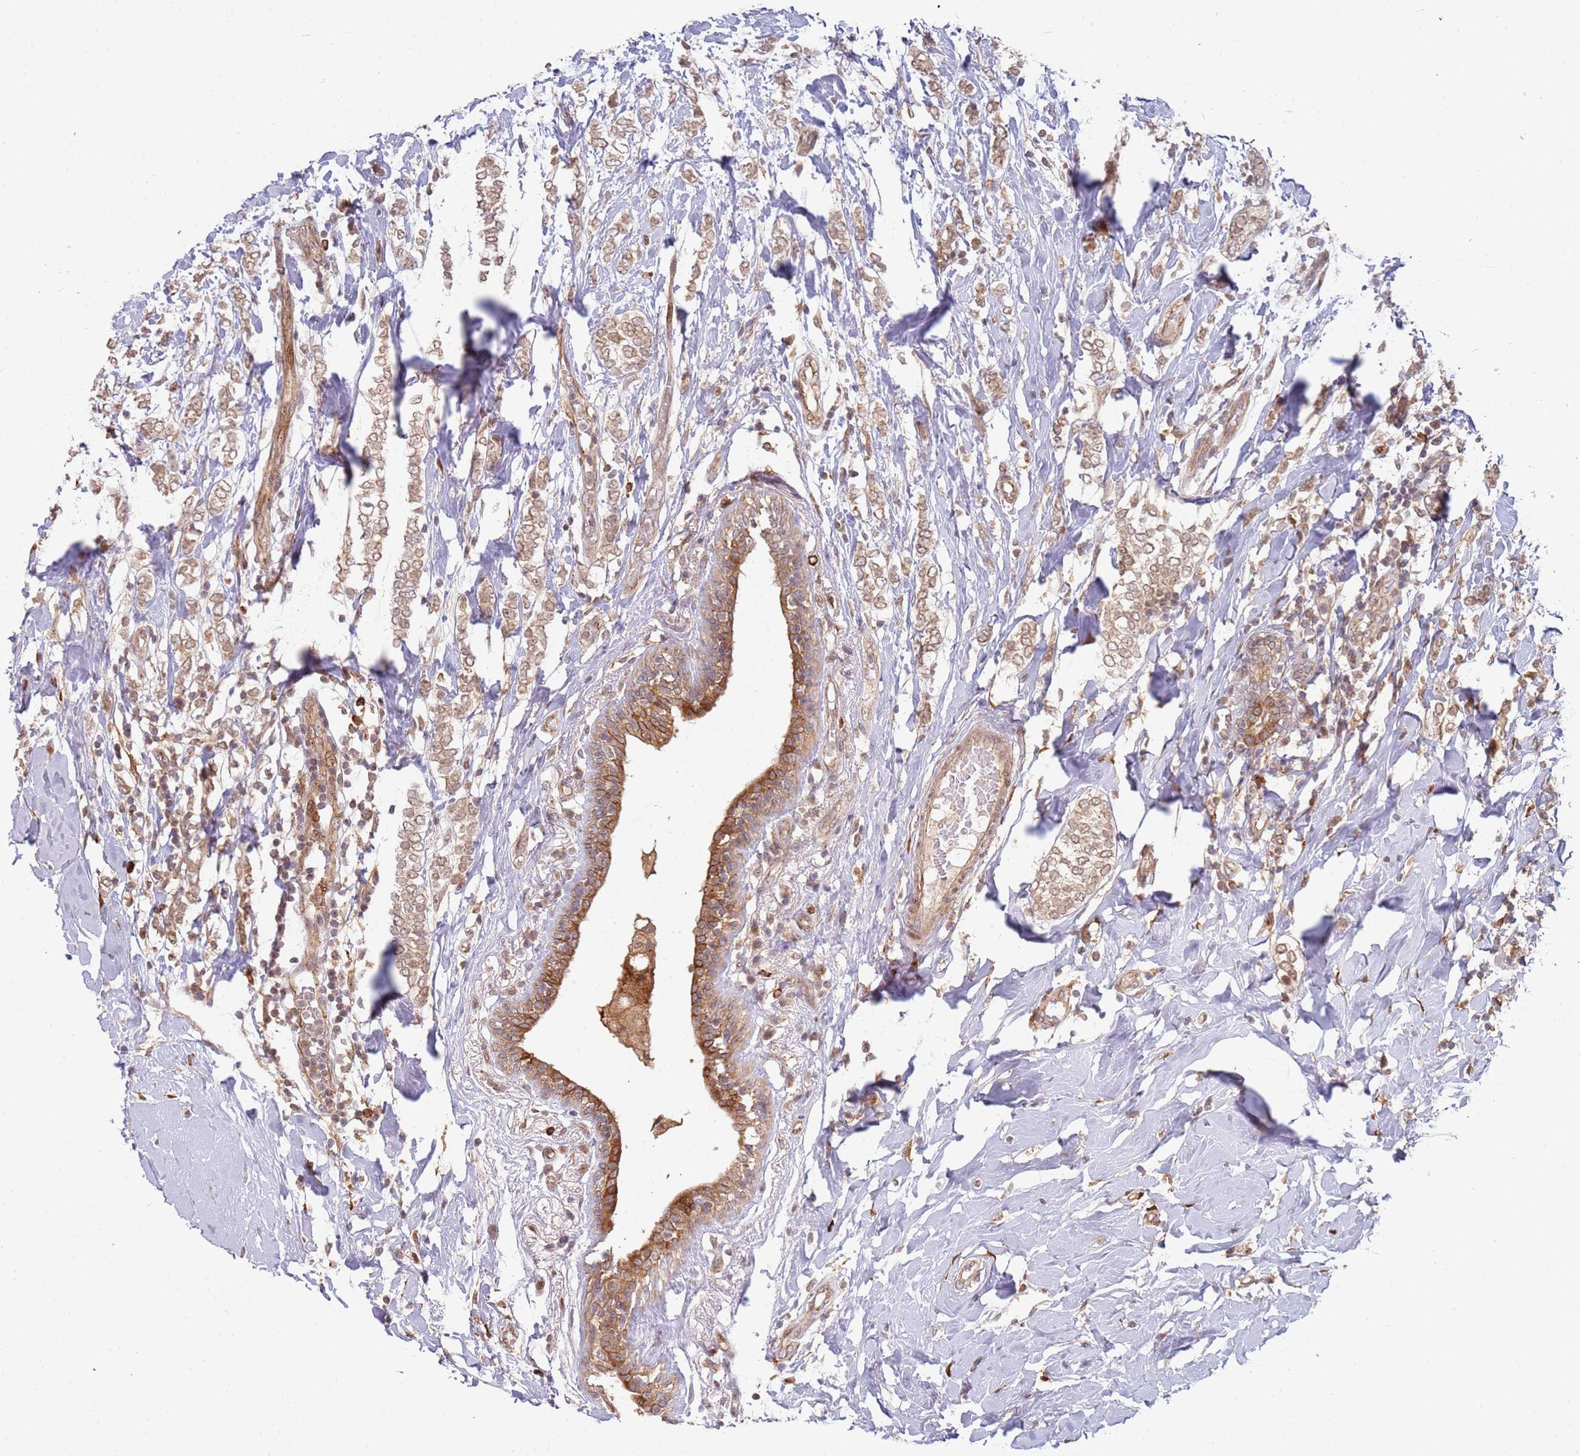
{"staining": {"intensity": "weak", "quantity": ">75%", "location": "cytoplasmic/membranous"}, "tissue": "breast cancer", "cell_type": "Tumor cells", "image_type": "cancer", "snomed": [{"axis": "morphology", "description": "Normal tissue, NOS"}, {"axis": "morphology", "description": "Lobular carcinoma"}, {"axis": "topography", "description": "Breast"}], "caption": "Immunohistochemical staining of breast cancer displays low levels of weak cytoplasmic/membranous protein expression in approximately >75% of tumor cells.", "gene": "MPEG1", "patient": {"sex": "female", "age": 47}}